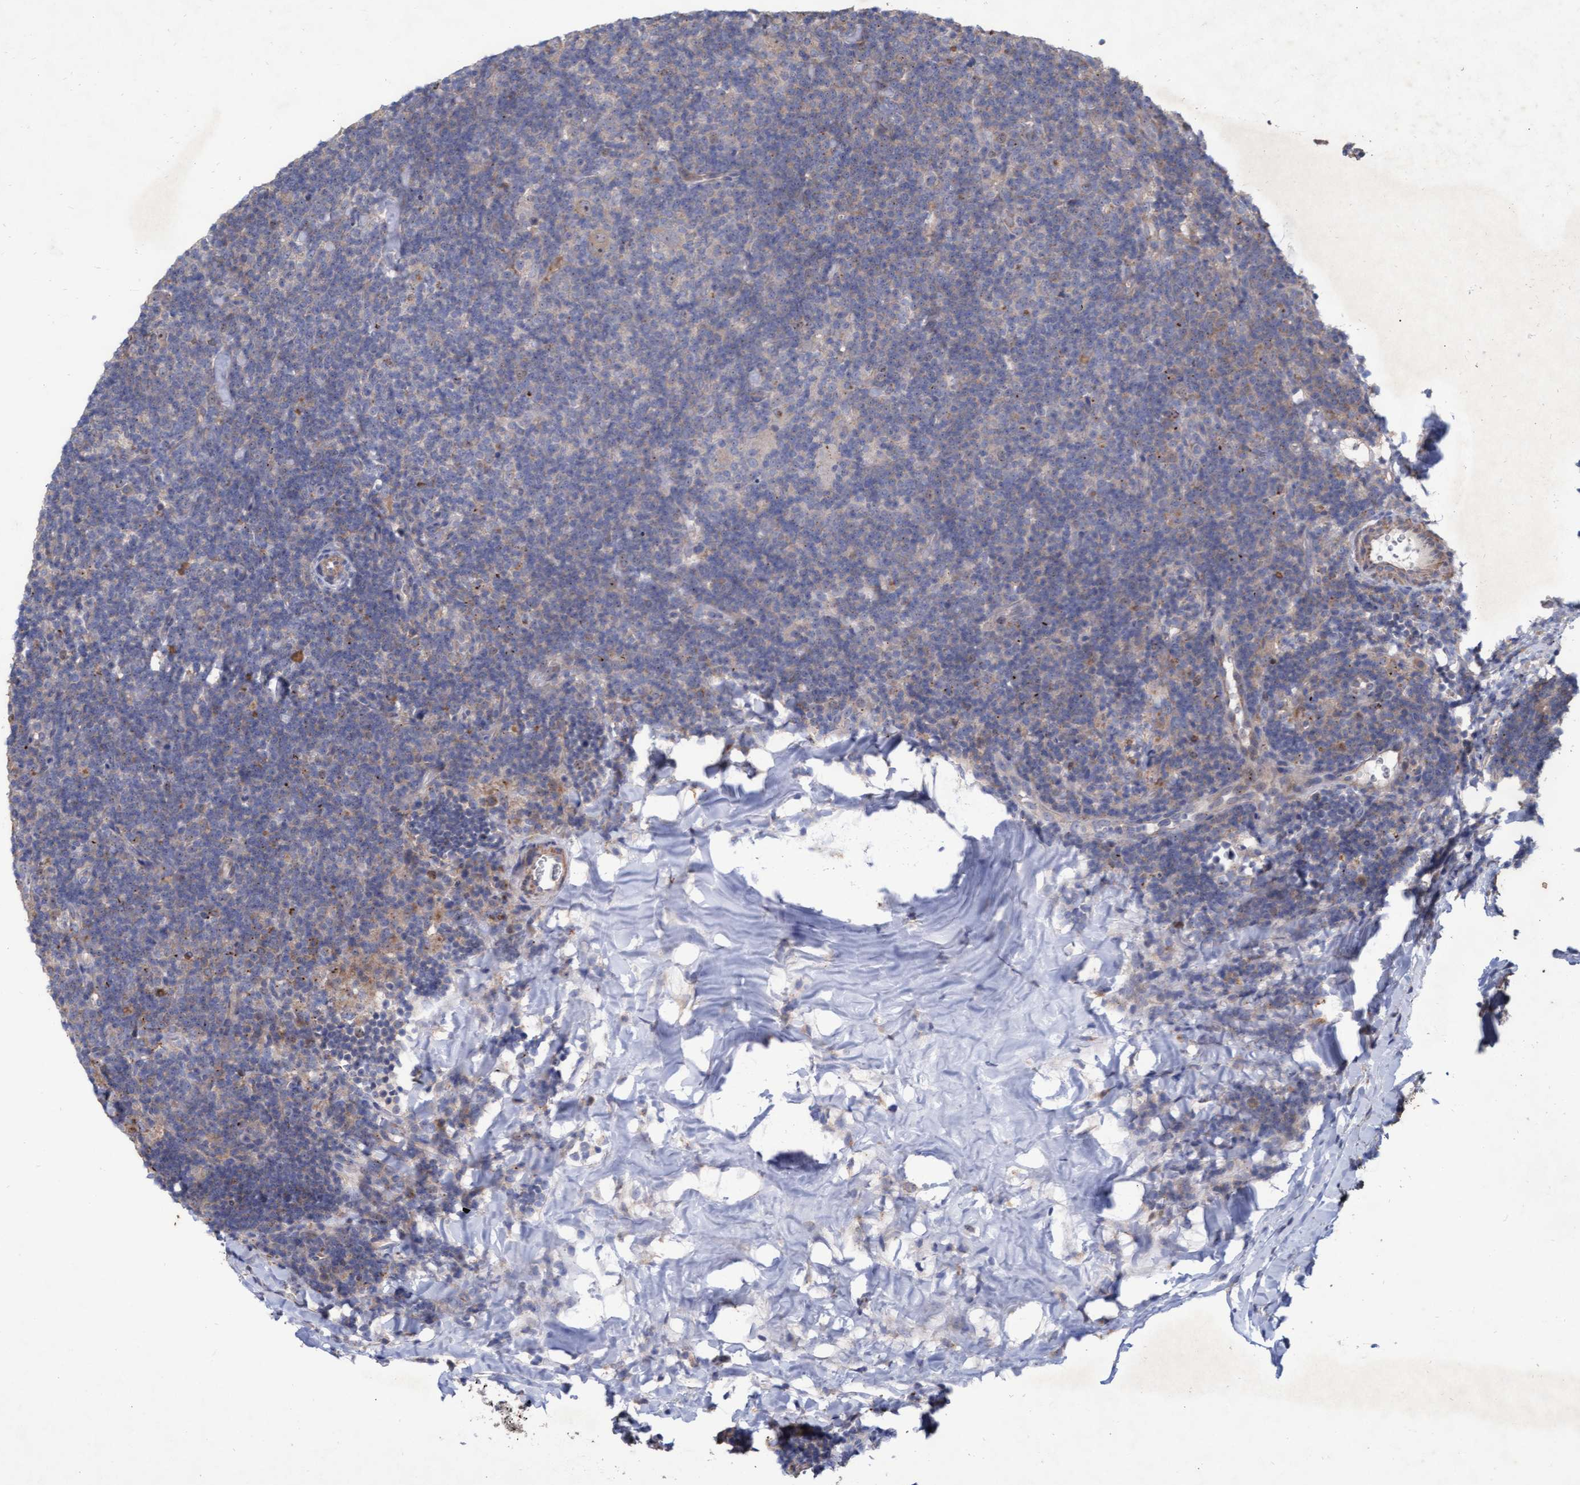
{"staining": {"intensity": "negative", "quantity": "none", "location": "none"}, "tissue": "lymphoma", "cell_type": "Tumor cells", "image_type": "cancer", "snomed": [{"axis": "morphology", "description": "Hodgkin's disease, NOS"}, {"axis": "topography", "description": "Lymph node"}], "caption": "Immunohistochemistry (IHC) of Hodgkin's disease exhibits no staining in tumor cells.", "gene": "ABCF2", "patient": {"sex": "female", "age": 57}}